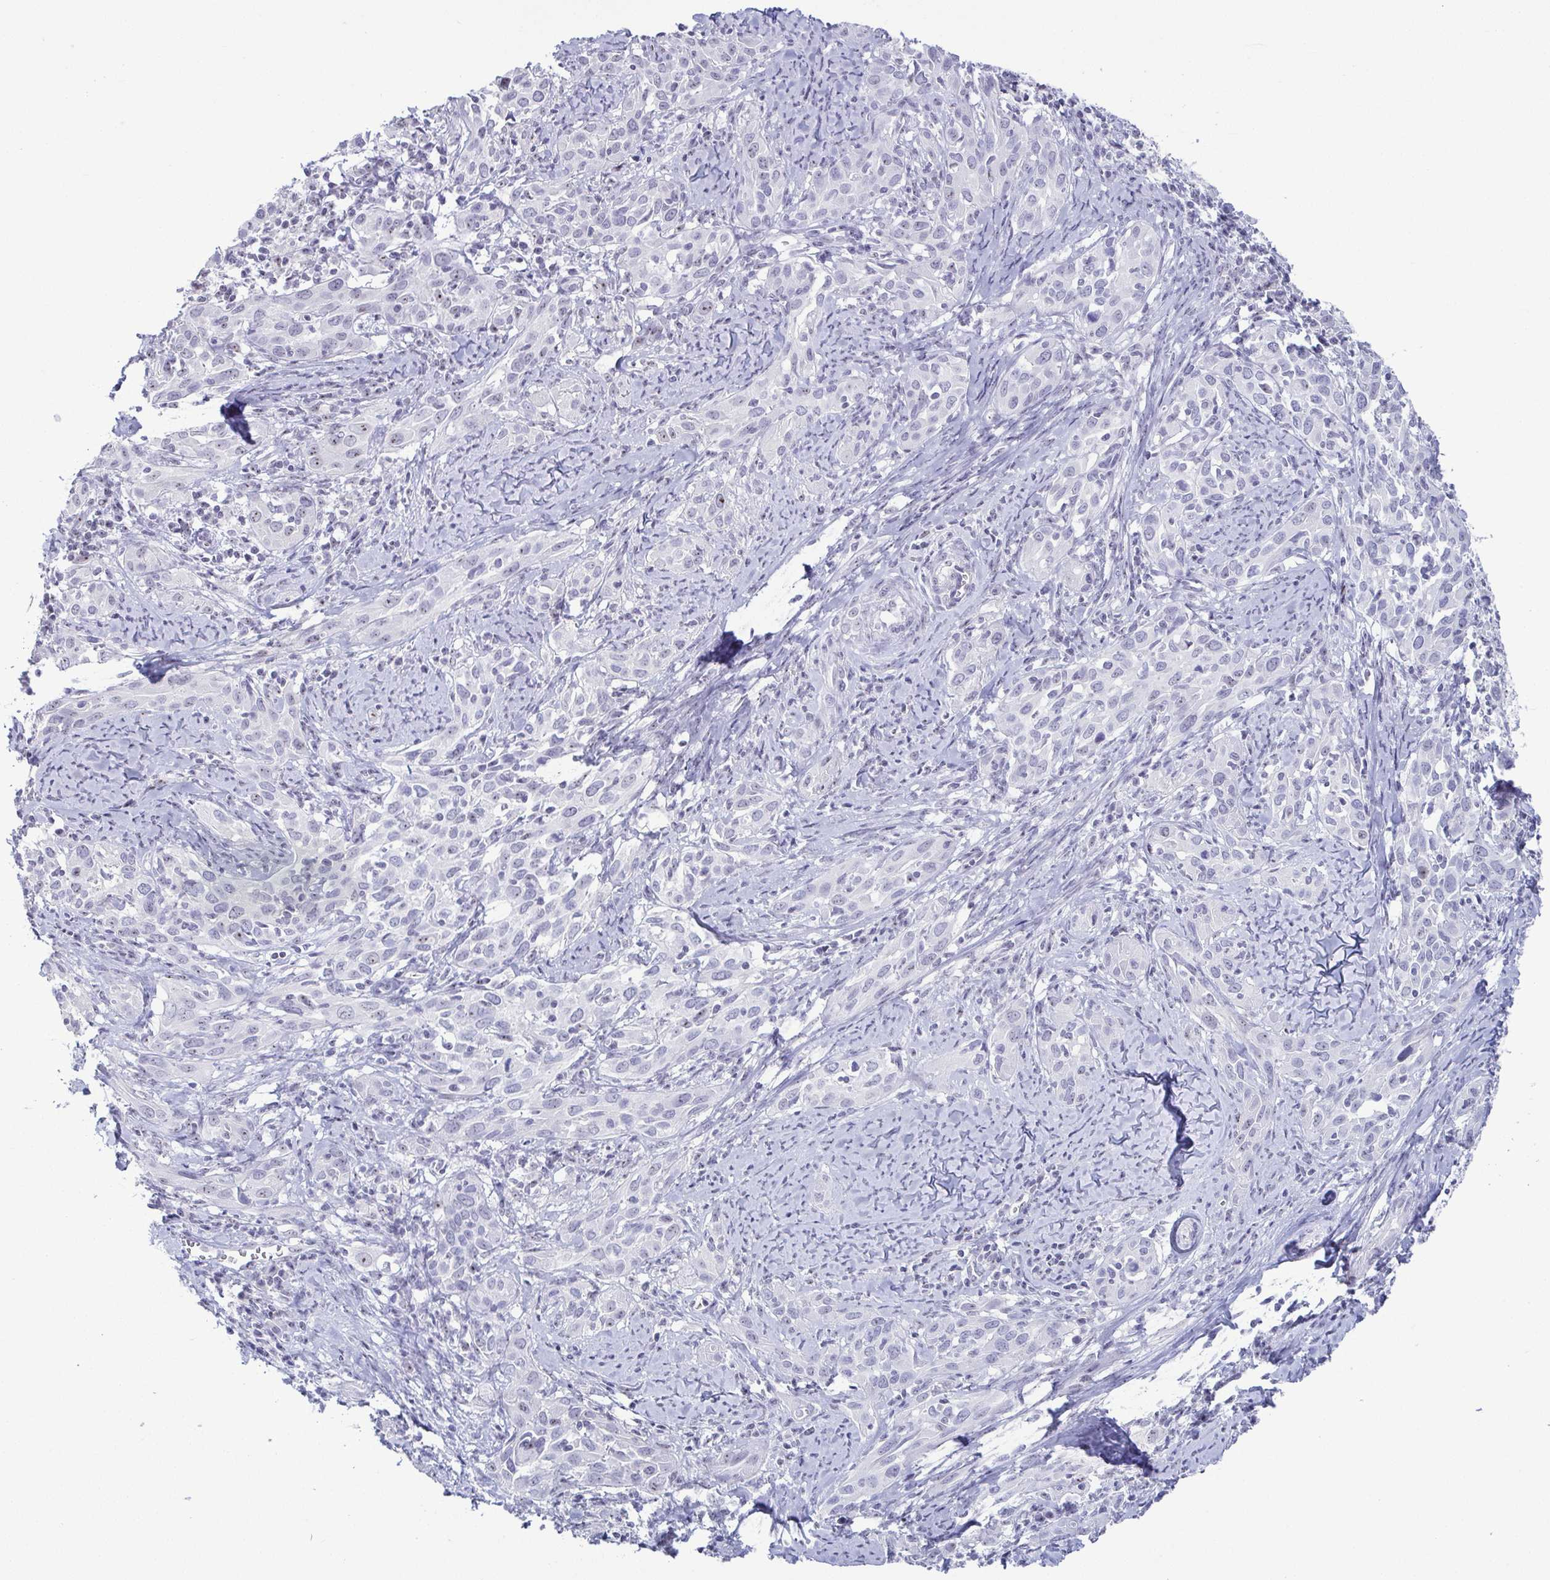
{"staining": {"intensity": "negative", "quantity": "none", "location": "none"}, "tissue": "cervical cancer", "cell_type": "Tumor cells", "image_type": "cancer", "snomed": [{"axis": "morphology", "description": "Squamous cell carcinoma, NOS"}, {"axis": "topography", "description": "Cervix"}], "caption": "DAB (3,3'-diaminobenzidine) immunohistochemical staining of human squamous cell carcinoma (cervical) shows no significant expression in tumor cells.", "gene": "BZW1", "patient": {"sex": "female", "age": 51}}